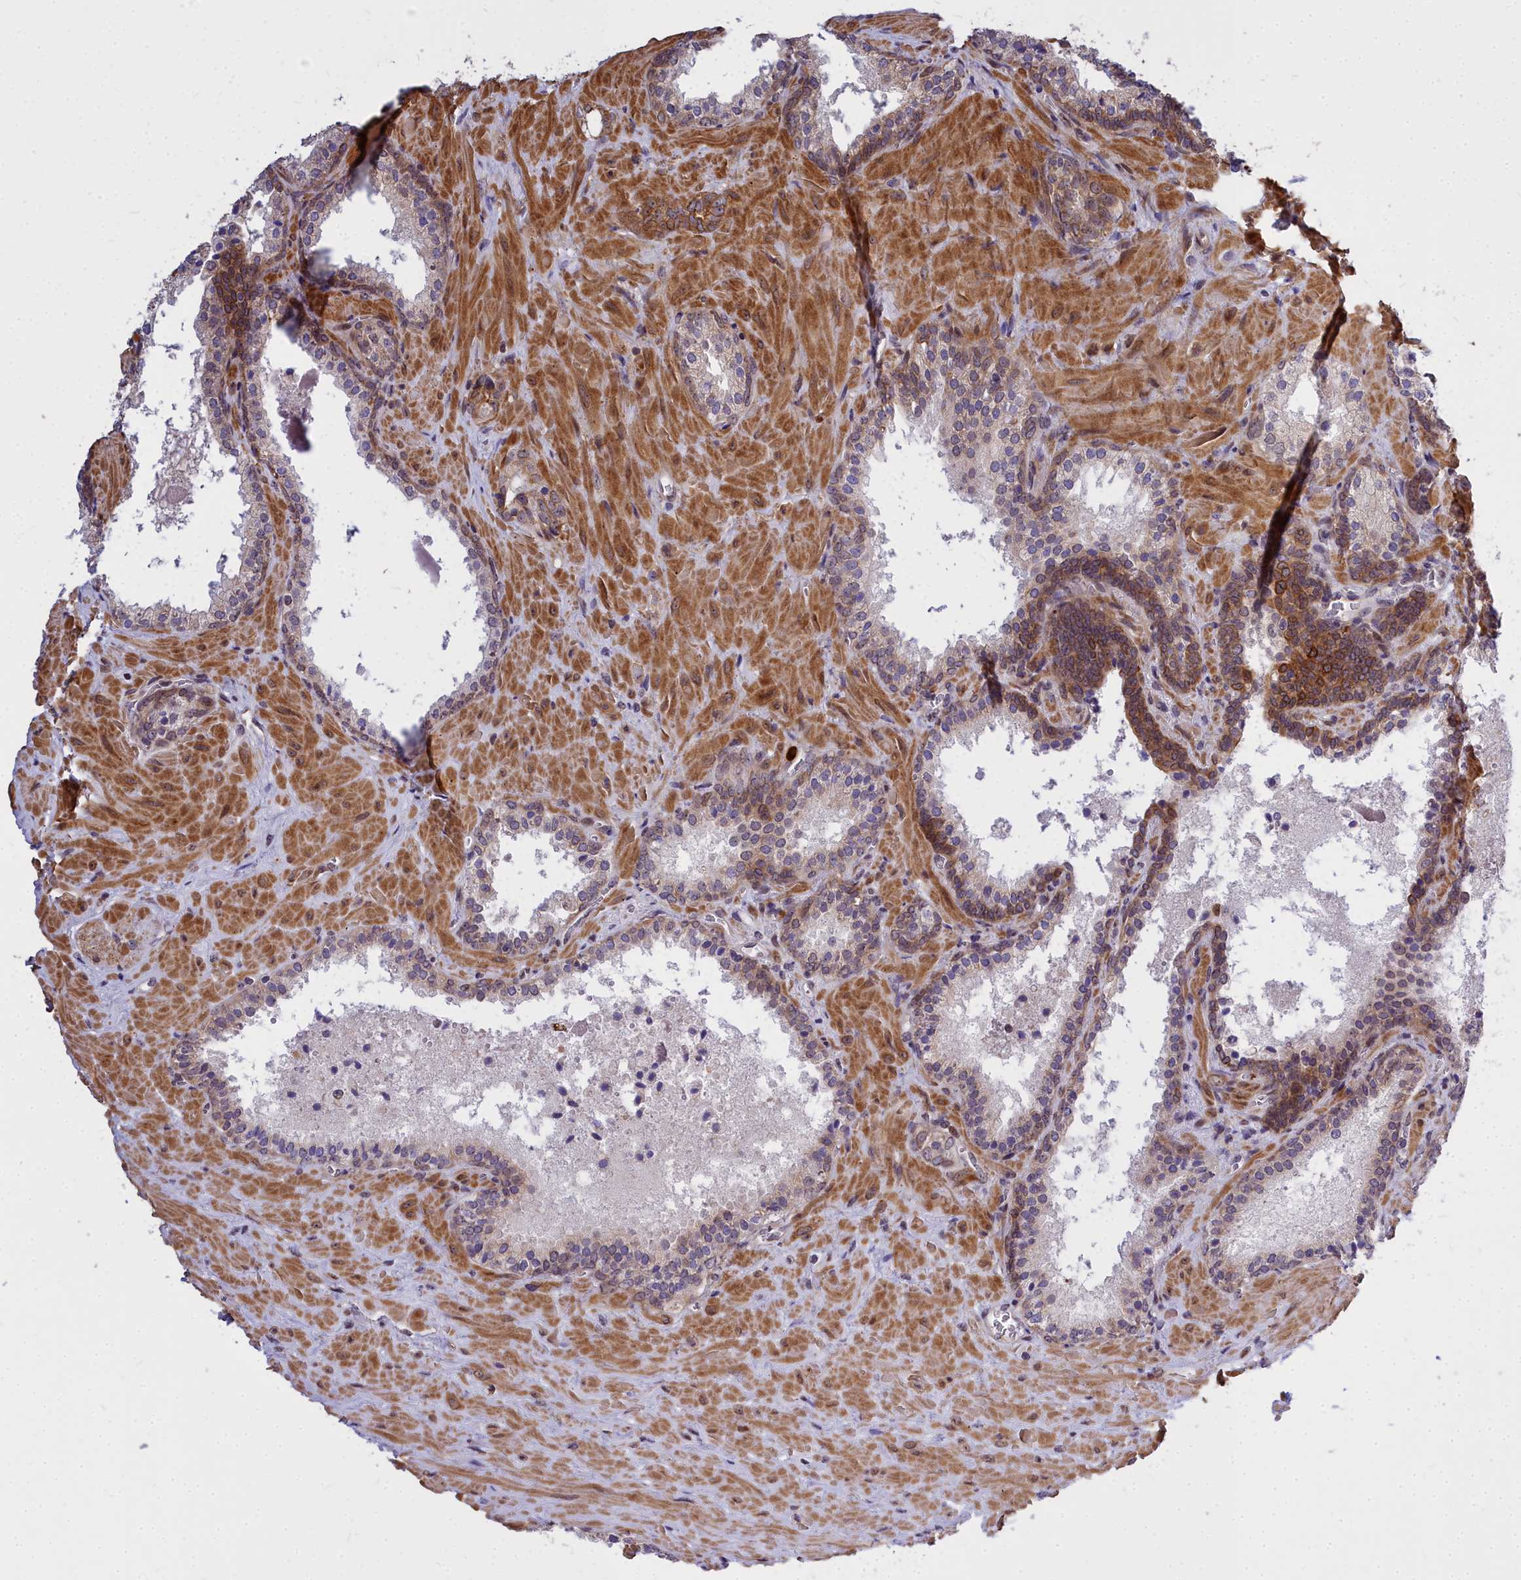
{"staining": {"intensity": "moderate", "quantity": "<25%", "location": "cytoplasmic/membranous"}, "tissue": "prostate cancer", "cell_type": "Tumor cells", "image_type": "cancer", "snomed": [{"axis": "morphology", "description": "Adenocarcinoma, High grade"}, {"axis": "topography", "description": "Prostate"}], "caption": "This micrograph displays immunohistochemistry (IHC) staining of prostate high-grade adenocarcinoma, with low moderate cytoplasmic/membranous expression in approximately <25% of tumor cells.", "gene": "ABCB8", "patient": {"sex": "male", "age": 64}}